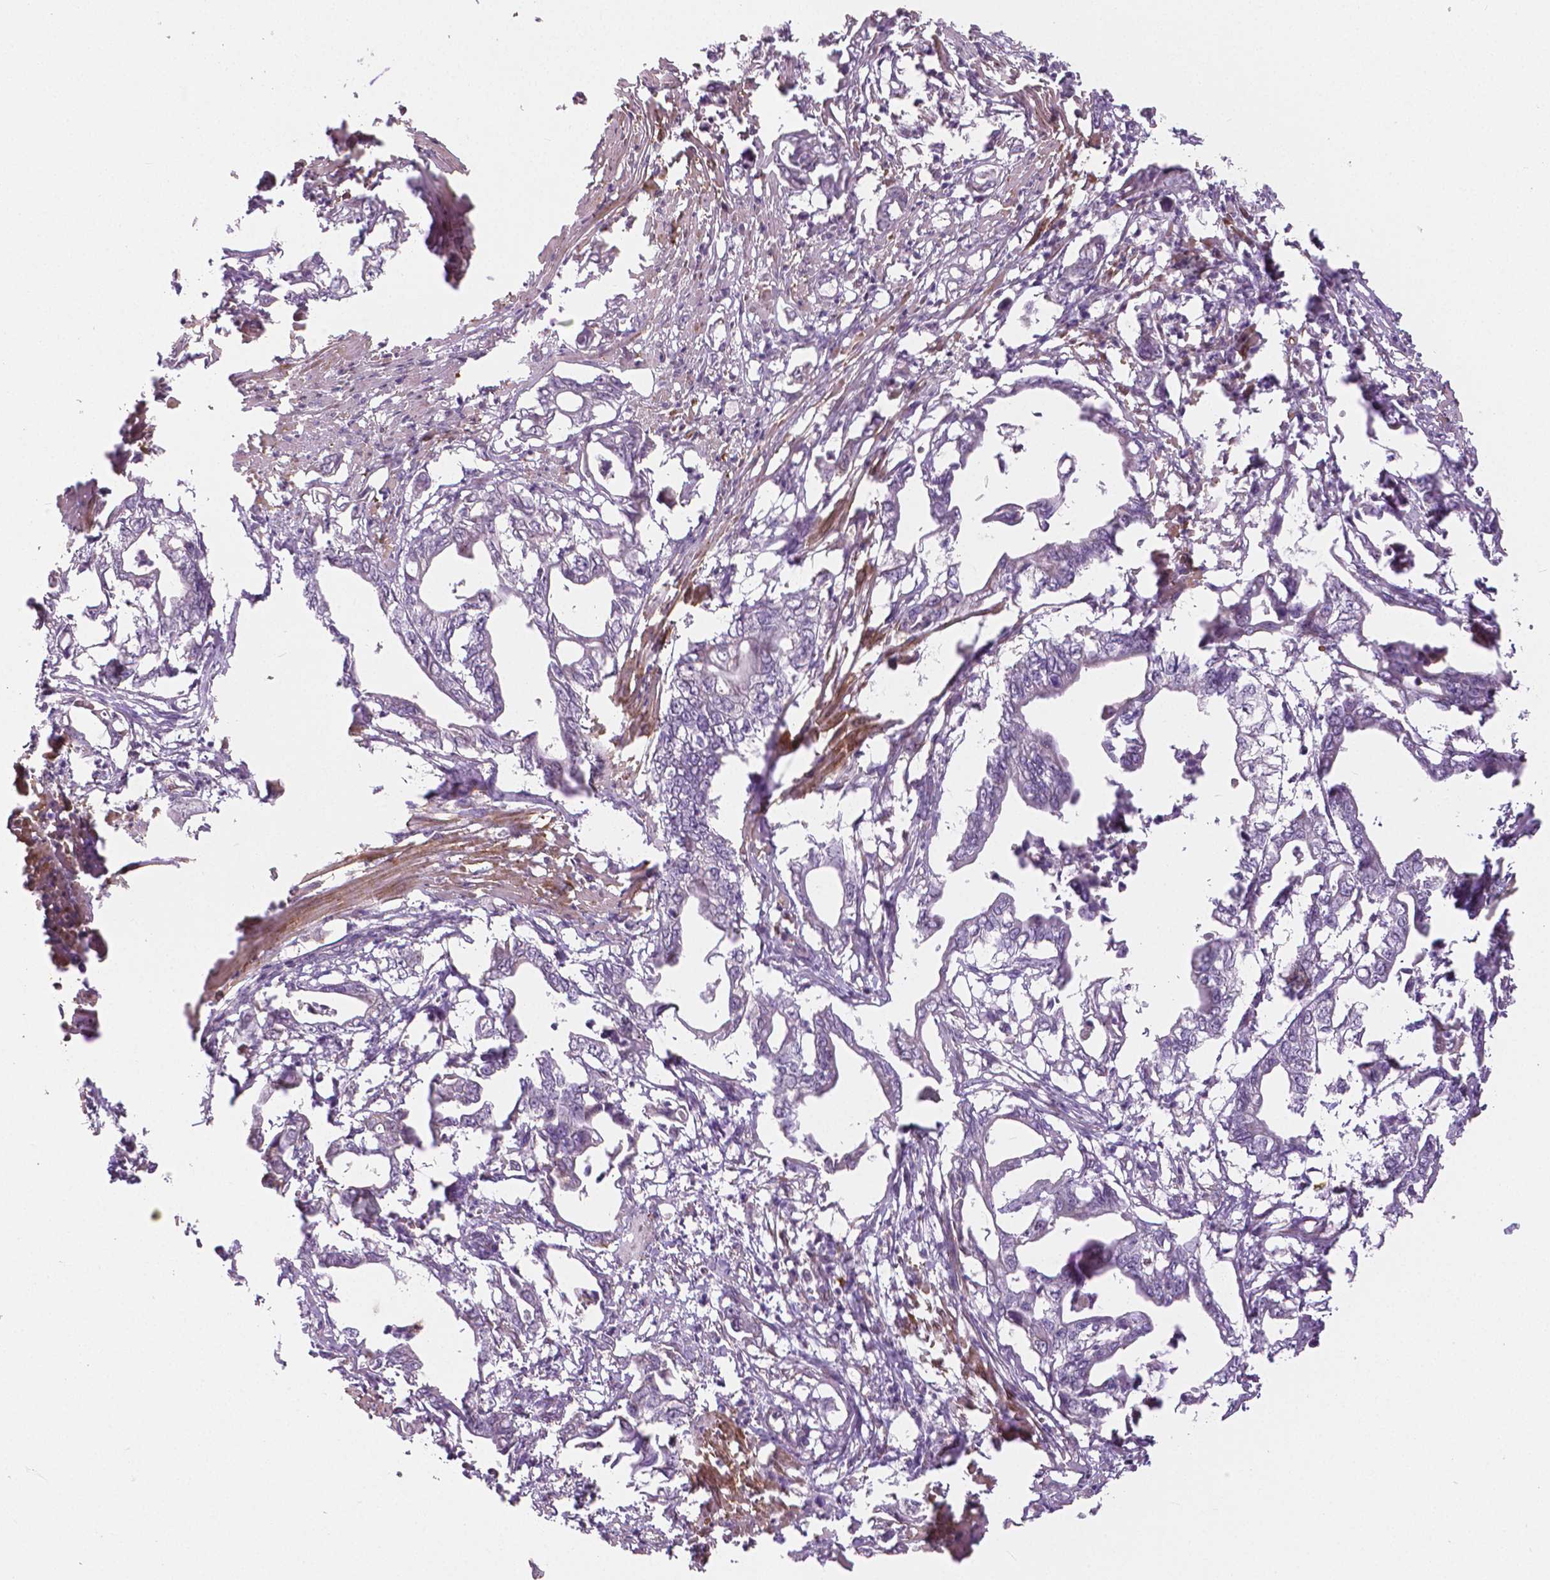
{"staining": {"intensity": "negative", "quantity": "none", "location": "none"}, "tissue": "pancreatic cancer", "cell_type": "Tumor cells", "image_type": "cancer", "snomed": [{"axis": "morphology", "description": "Adenocarcinoma, NOS"}, {"axis": "topography", "description": "Pancreas"}], "caption": "Pancreatic adenocarcinoma was stained to show a protein in brown. There is no significant expression in tumor cells. The staining was performed using DAB to visualize the protein expression in brown, while the nuclei were stained in blue with hematoxylin (Magnification: 20x).", "gene": "FLT1", "patient": {"sex": "male", "age": 61}}